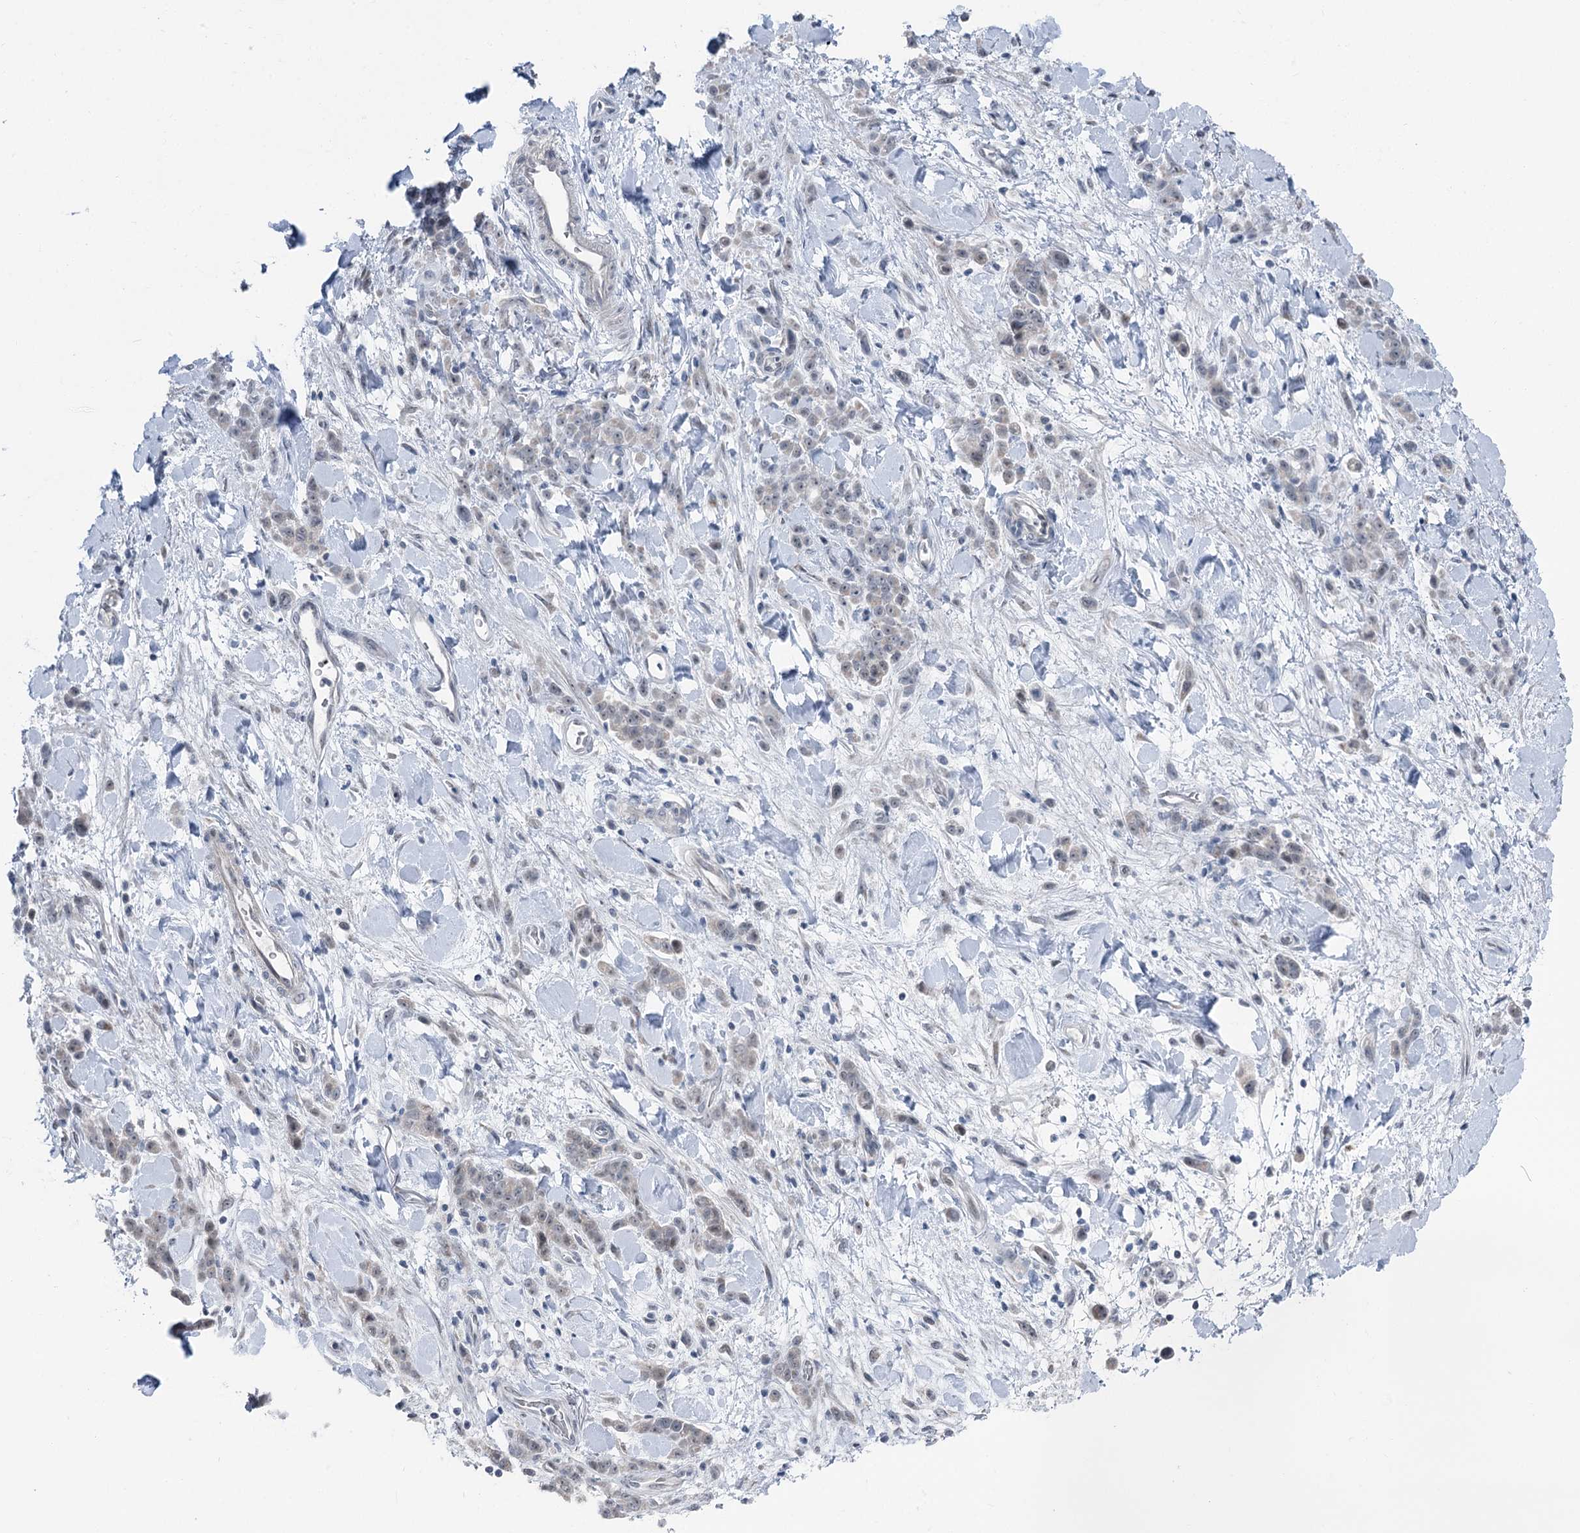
{"staining": {"intensity": "negative", "quantity": "none", "location": "none"}, "tissue": "stomach cancer", "cell_type": "Tumor cells", "image_type": "cancer", "snomed": [{"axis": "morphology", "description": "Normal tissue, NOS"}, {"axis": "morphology", "description": "Adenocarcinoma, NOS"}, {"axis": "topography", "description": "Stomach"}], "caption": "There is no significant positivity in tumor cells of stomach cancer.", "gene": "STEEP1", "patient": {"sex": "male", "age": 82}}